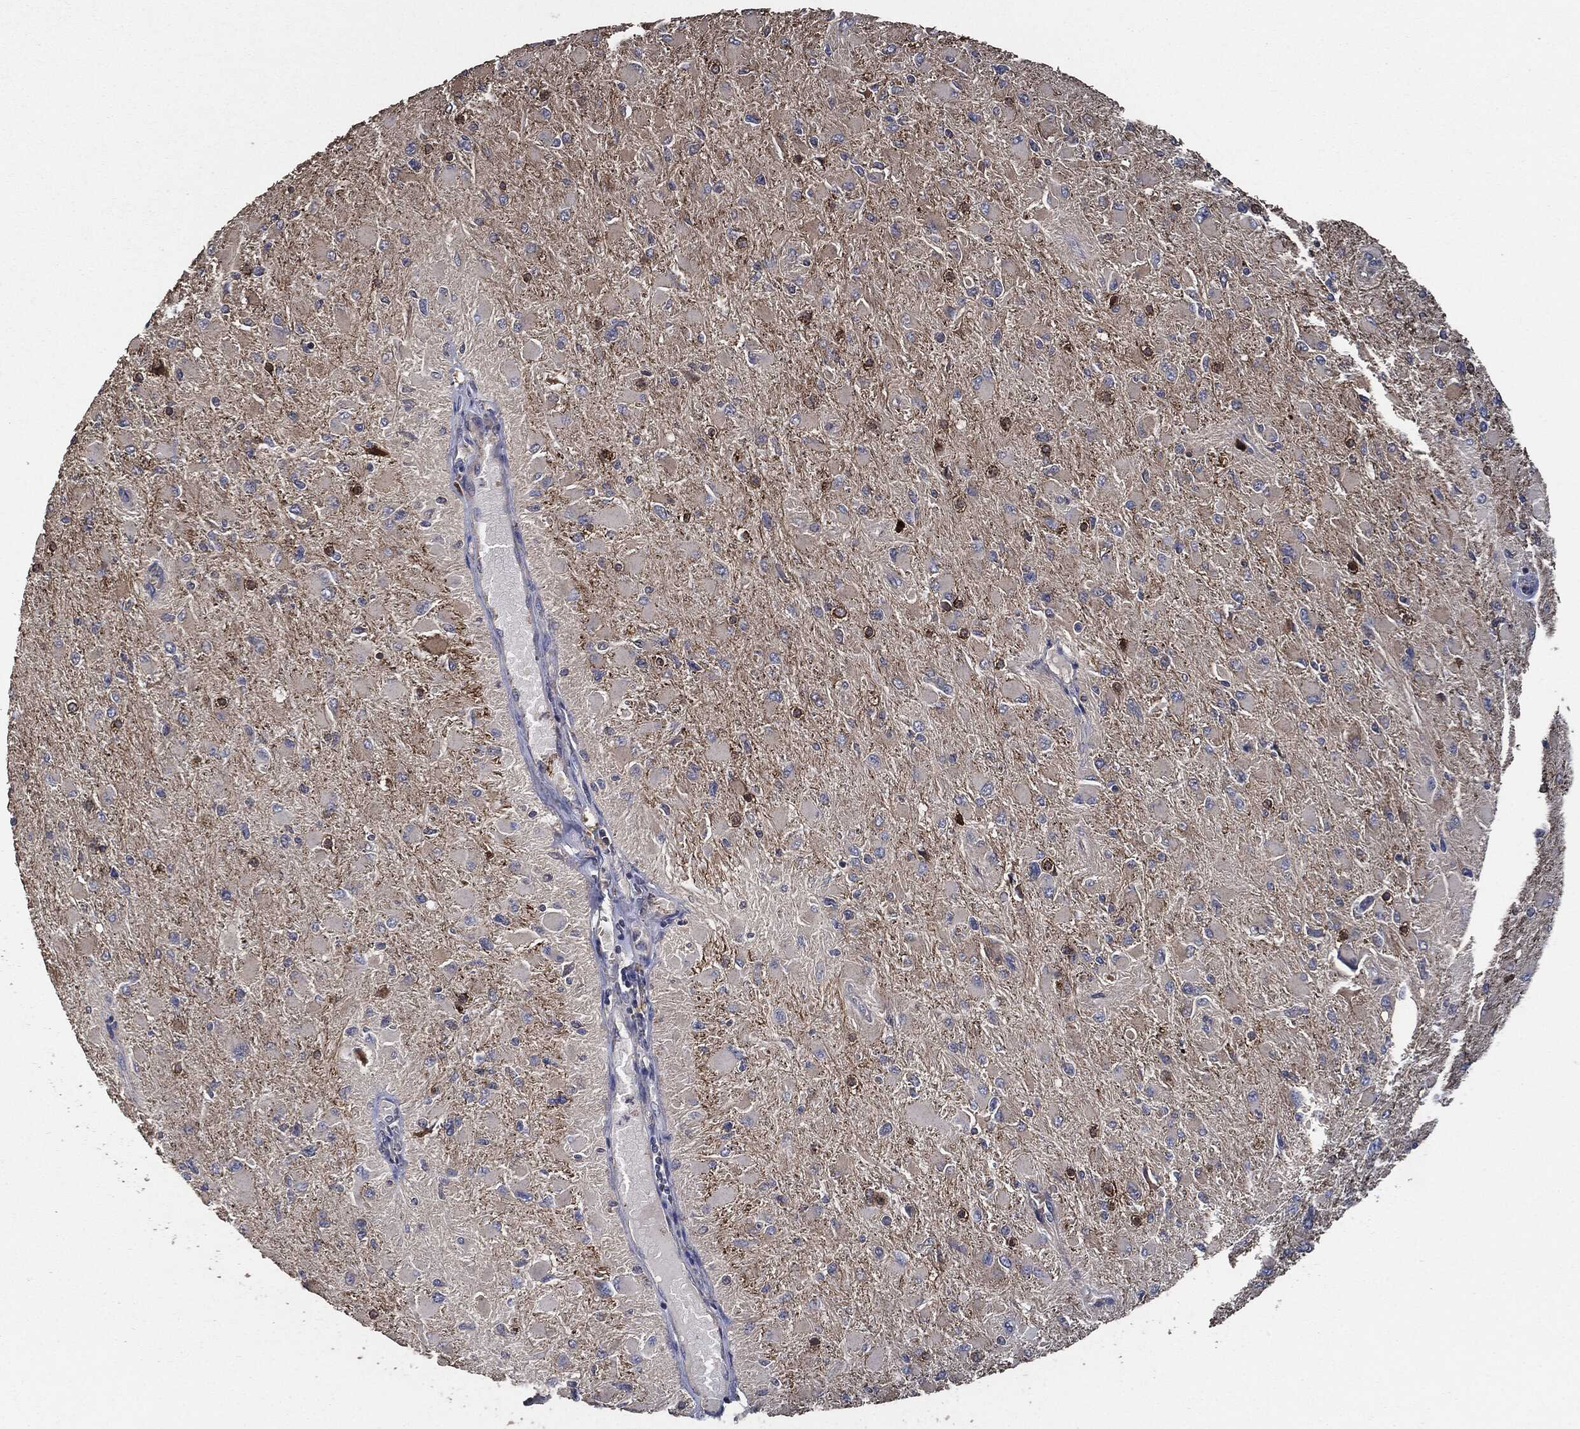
{"staining": {"intensity": "negative", "quantity": "none", "location": "none"}, "tissue": "glioma", "cell_type": "Tumor cells", "image_type": "cancer", "snomed": [{"axis": "morphology", "description": "Glioma, malignant, High grade"}, {"axis": "topography", "description": "Cerebral cortex"}], "caption": "There is no significant staining in tumor cells of glioma.", "gene": "STK3", "patient": {"sex": "female", "age": 36}}